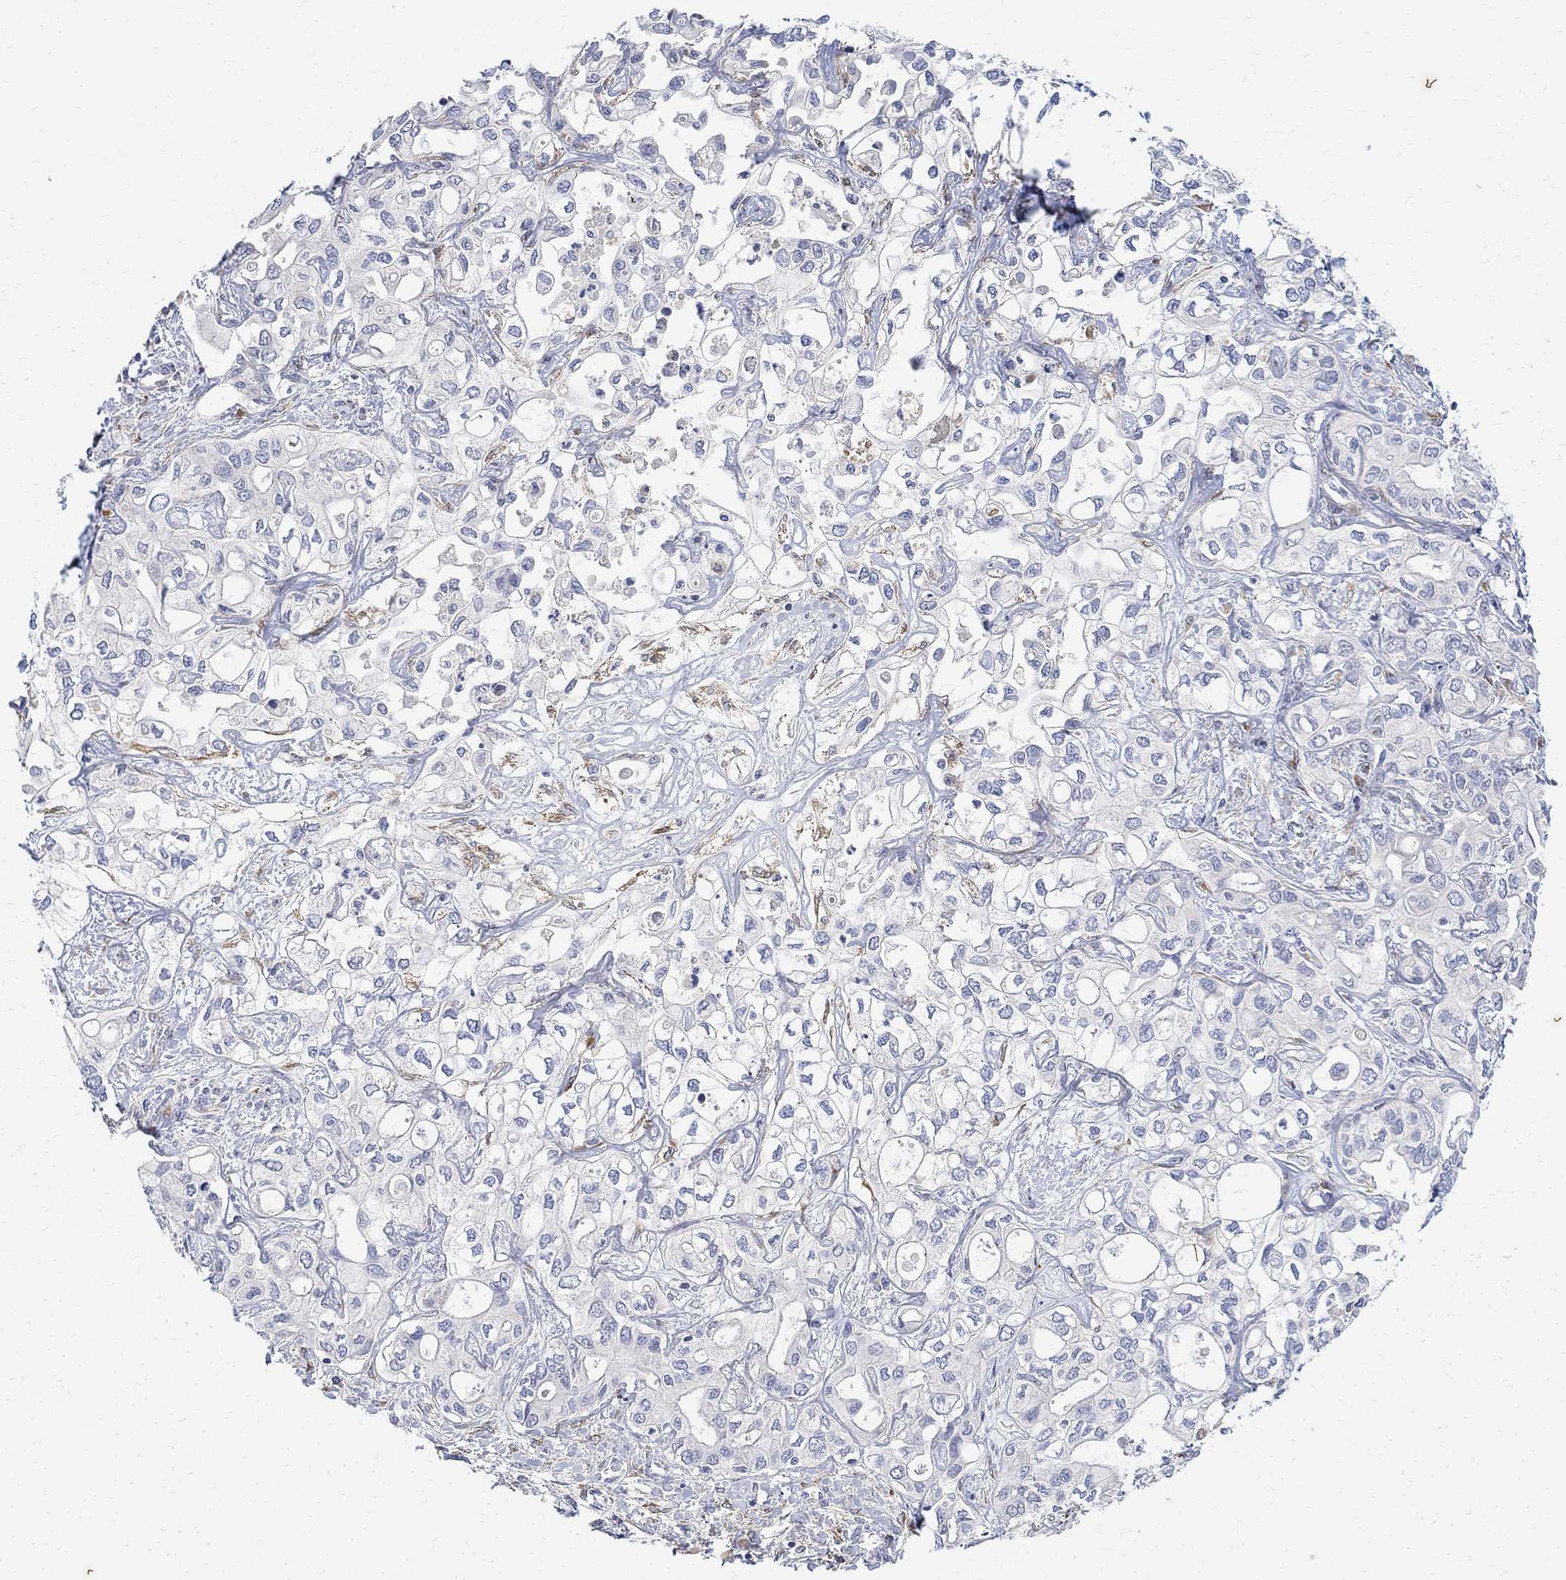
{"staining": {"intensity": "negative", "quantity": "none", "location": "none"}, "tissue": "liver cancer", "cell_type": "Tumor cells", "image_type": "cancer", "snomed": [{"axis": "morphology", "description": "Cholangiocarcinoma"}, {"axis": "topography", "description": "Liver"}], "caption": "This is an immunohistochemistry micrograph of human cholangiocarcinoma (liver). There is no expression in tumor cells.", "gene": "FNDC5", "patient": {"sex": "female", "age": 64}}